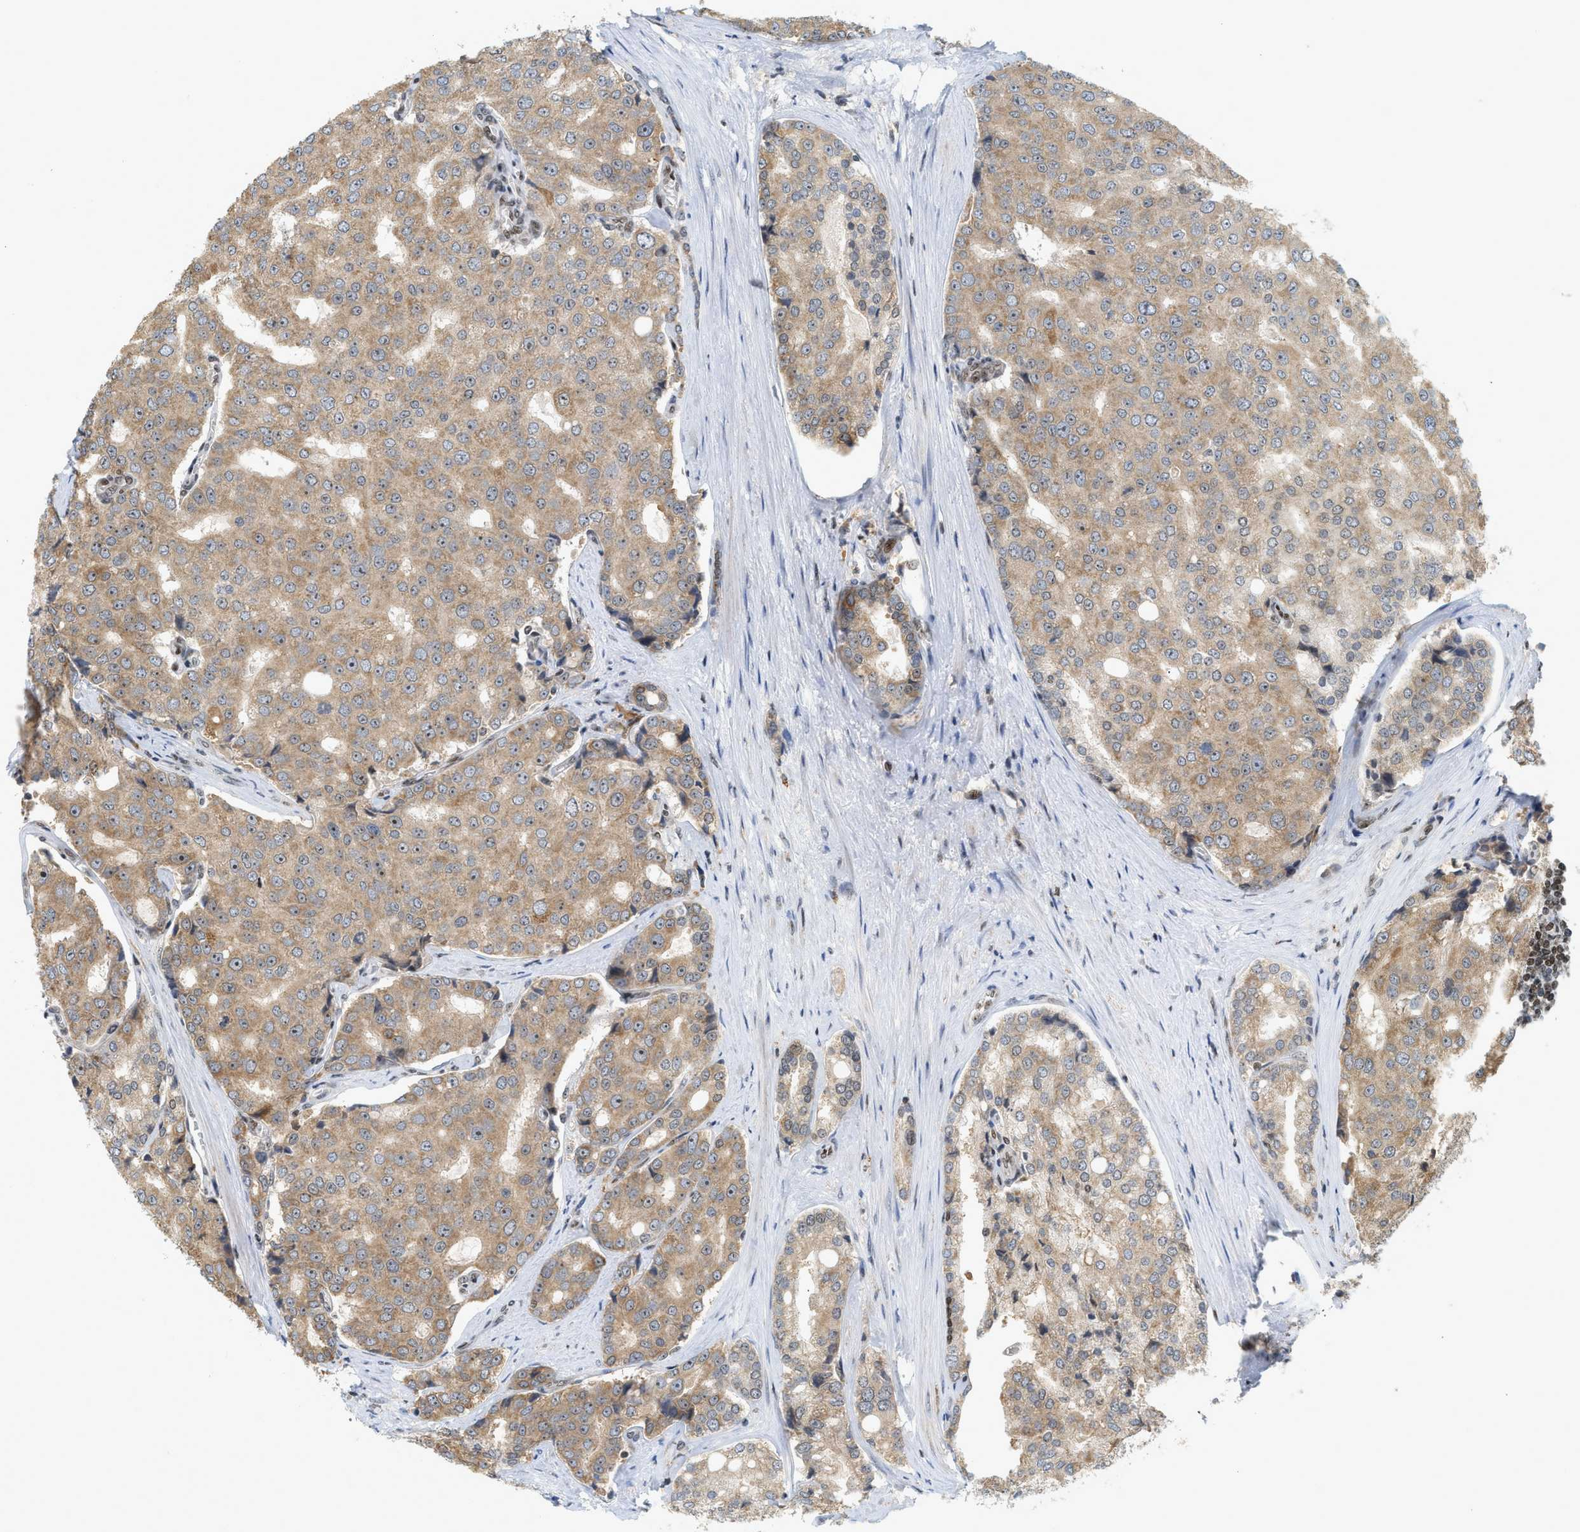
{"staining": {"intensity": "weak", "quantity": ">75%", "location": "cytoplasmic/membranous"}, "tissue": "prostate cancer", "cell_type": "Tumor cells", "image_type": "cancer", "snomed": [{"axis": "morphology", "description": "Adenocarcinoma, High grade"}, {"axis": "topography", "description": "Prostate"}], "caption": "High-grade adenocarcinoma (prostate) stained with DAB immunohistochemistry (IHC) shows low levels of weak cytoplasmic/membranous positivity in about >75% of tumor cells.", "gene": "ZNF22", "patient": {"sex": "male", "age": 50}}